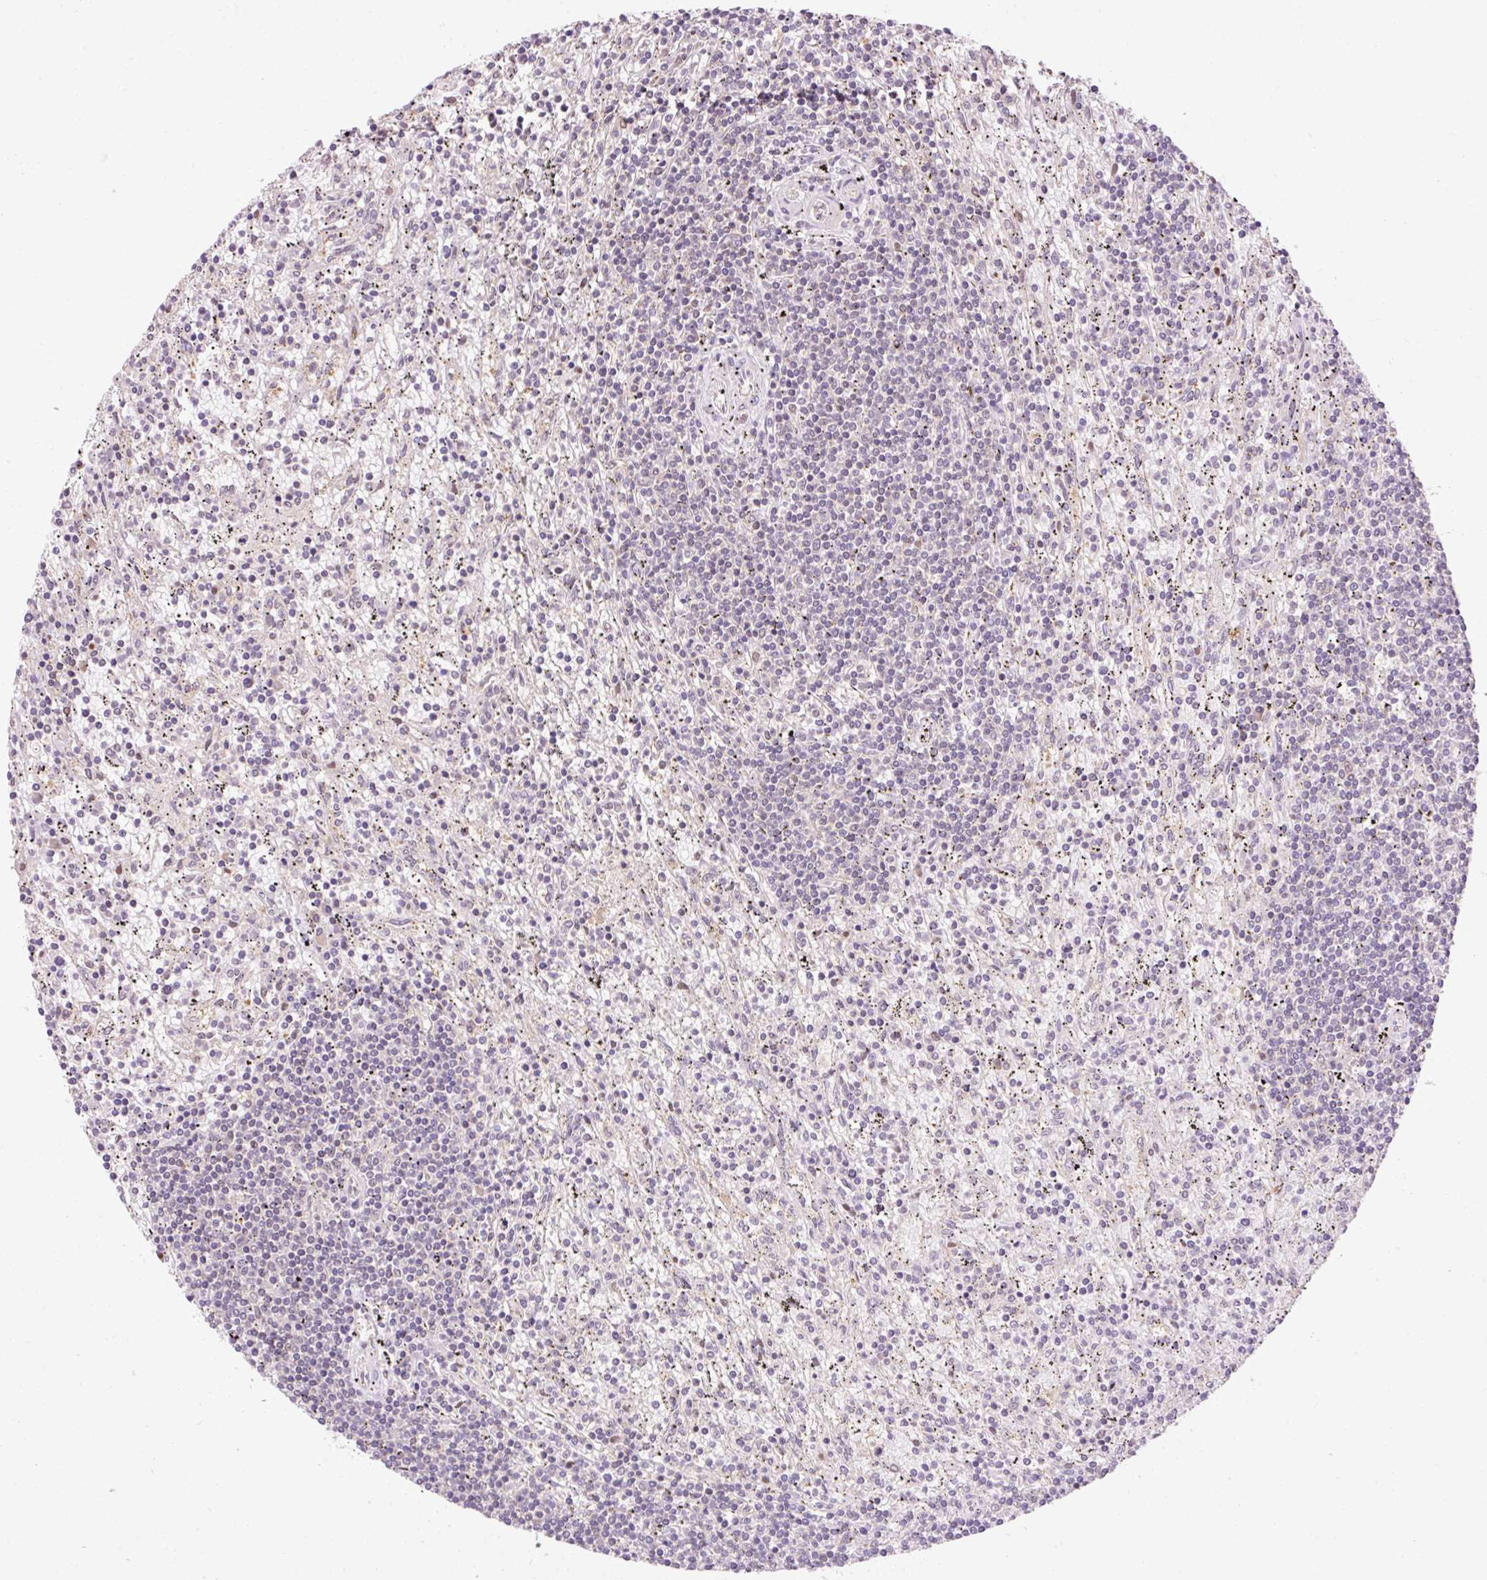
{"staining": {"intensity": "negative", "quantity": "none", "location": "none"}, "tissue": "lymphoma", "cell_type": "Tumor cells", "image_type": "cancer", "snomed": [{"axis": "morphology", "description": "Malignant lymphoma, non-Hodgkin's type, Low grade"}, {"axis": "topography", "description": "Spleen"}], "caption": "Immunohistochemistry micrograph of low-grade malignant lymphoma, non-Hodgkin's type stained for a protein (brown), which displays no staining in tumor cells. Nuclei are stained in blue.", "gene": "IMMT", "patient": {"sex": "male", "age": 76}}